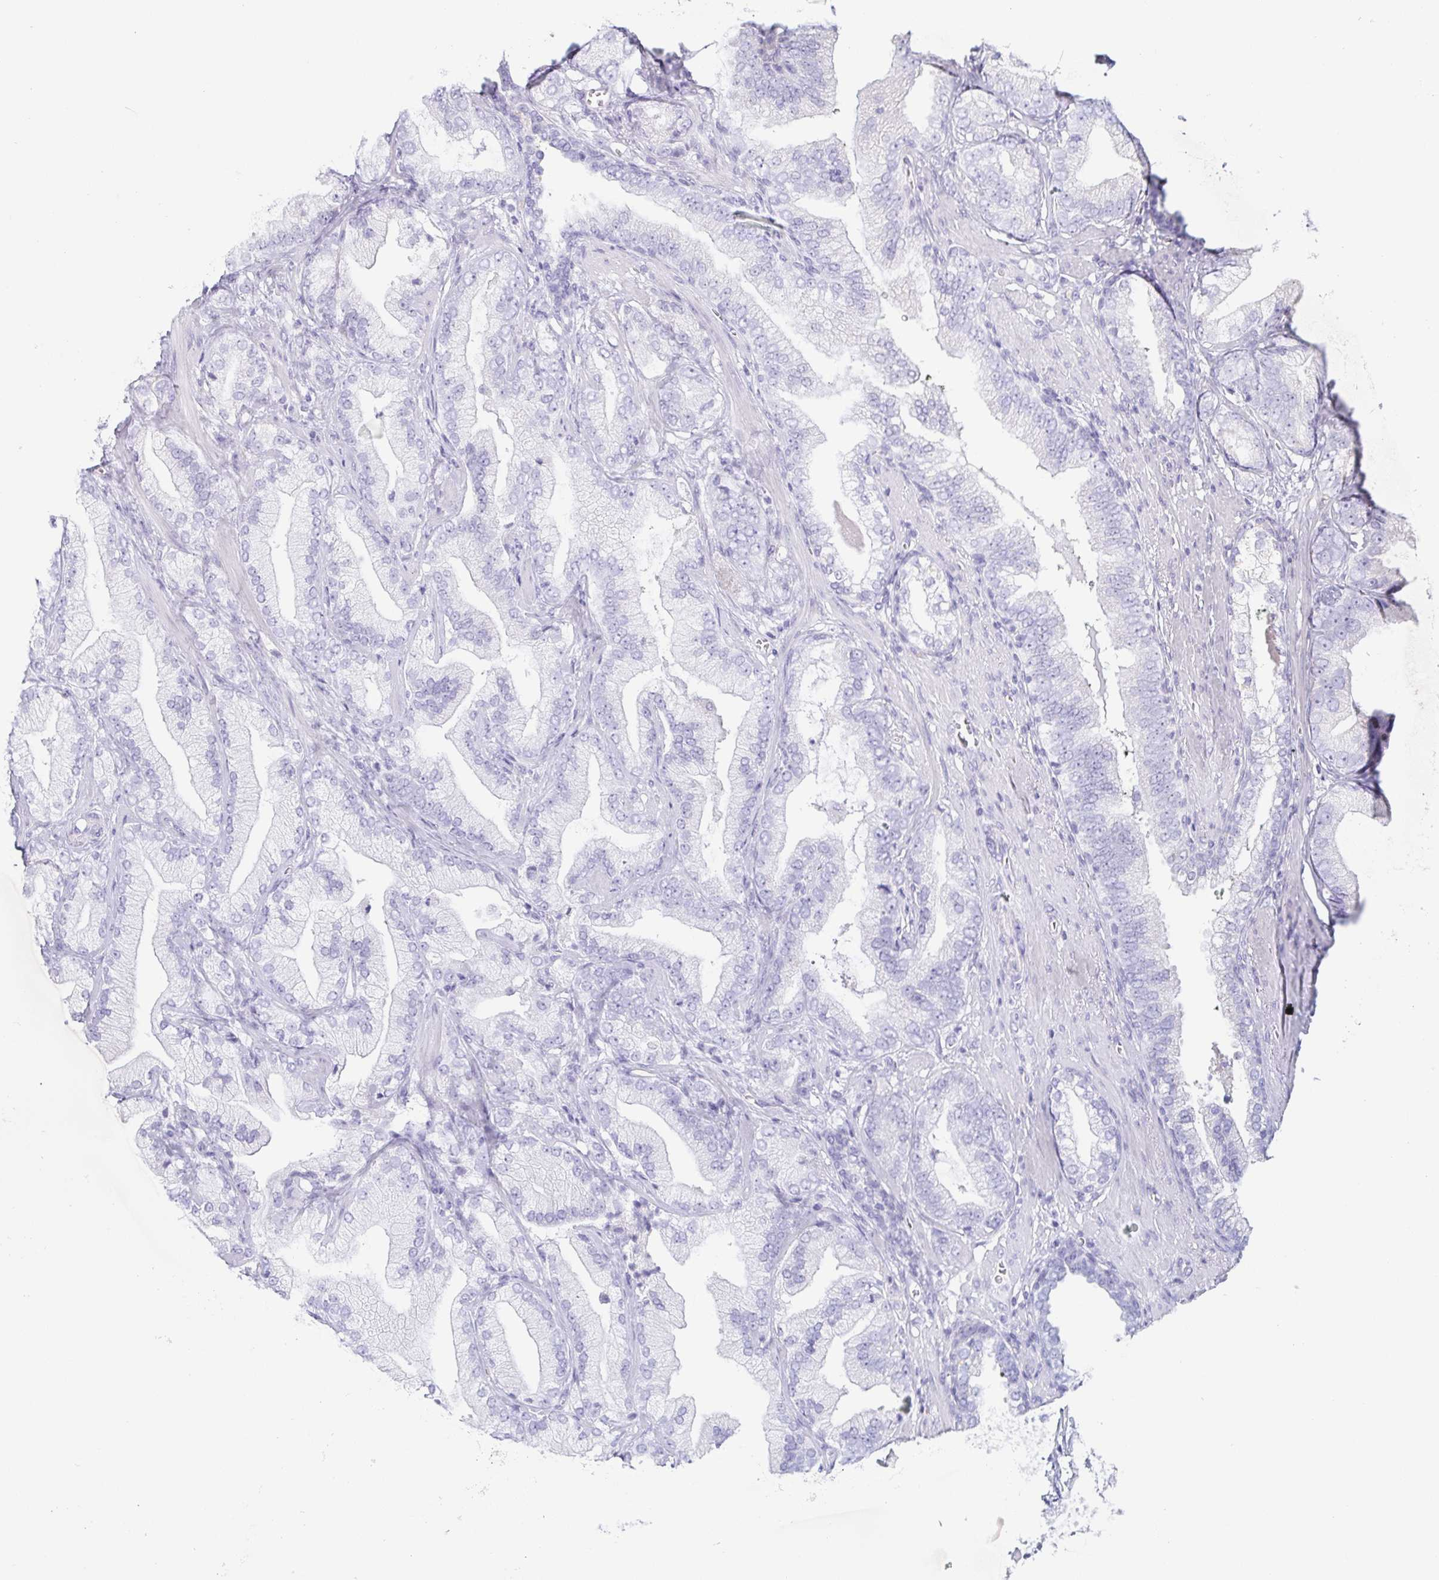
{"staining": {"intensity": "negative", "quantity": "none", "location": "none"}, "tissue": "prostate cancer", "cell_type": "Tumor cells", "image_type": "cancer", "snomed": [{"axis": "morphology", "description": "Adenocarcinoma, Low grade"}, {"axis": "topography", "description": "Prostate"}], "caption": "Immunohistochemical staining of prostate cancer (low-grade adenocarcinoma) exhibits no significant expression in tumor cells.", "gene": "PRR27", "patient": {"sex": "male", "age": 62}}